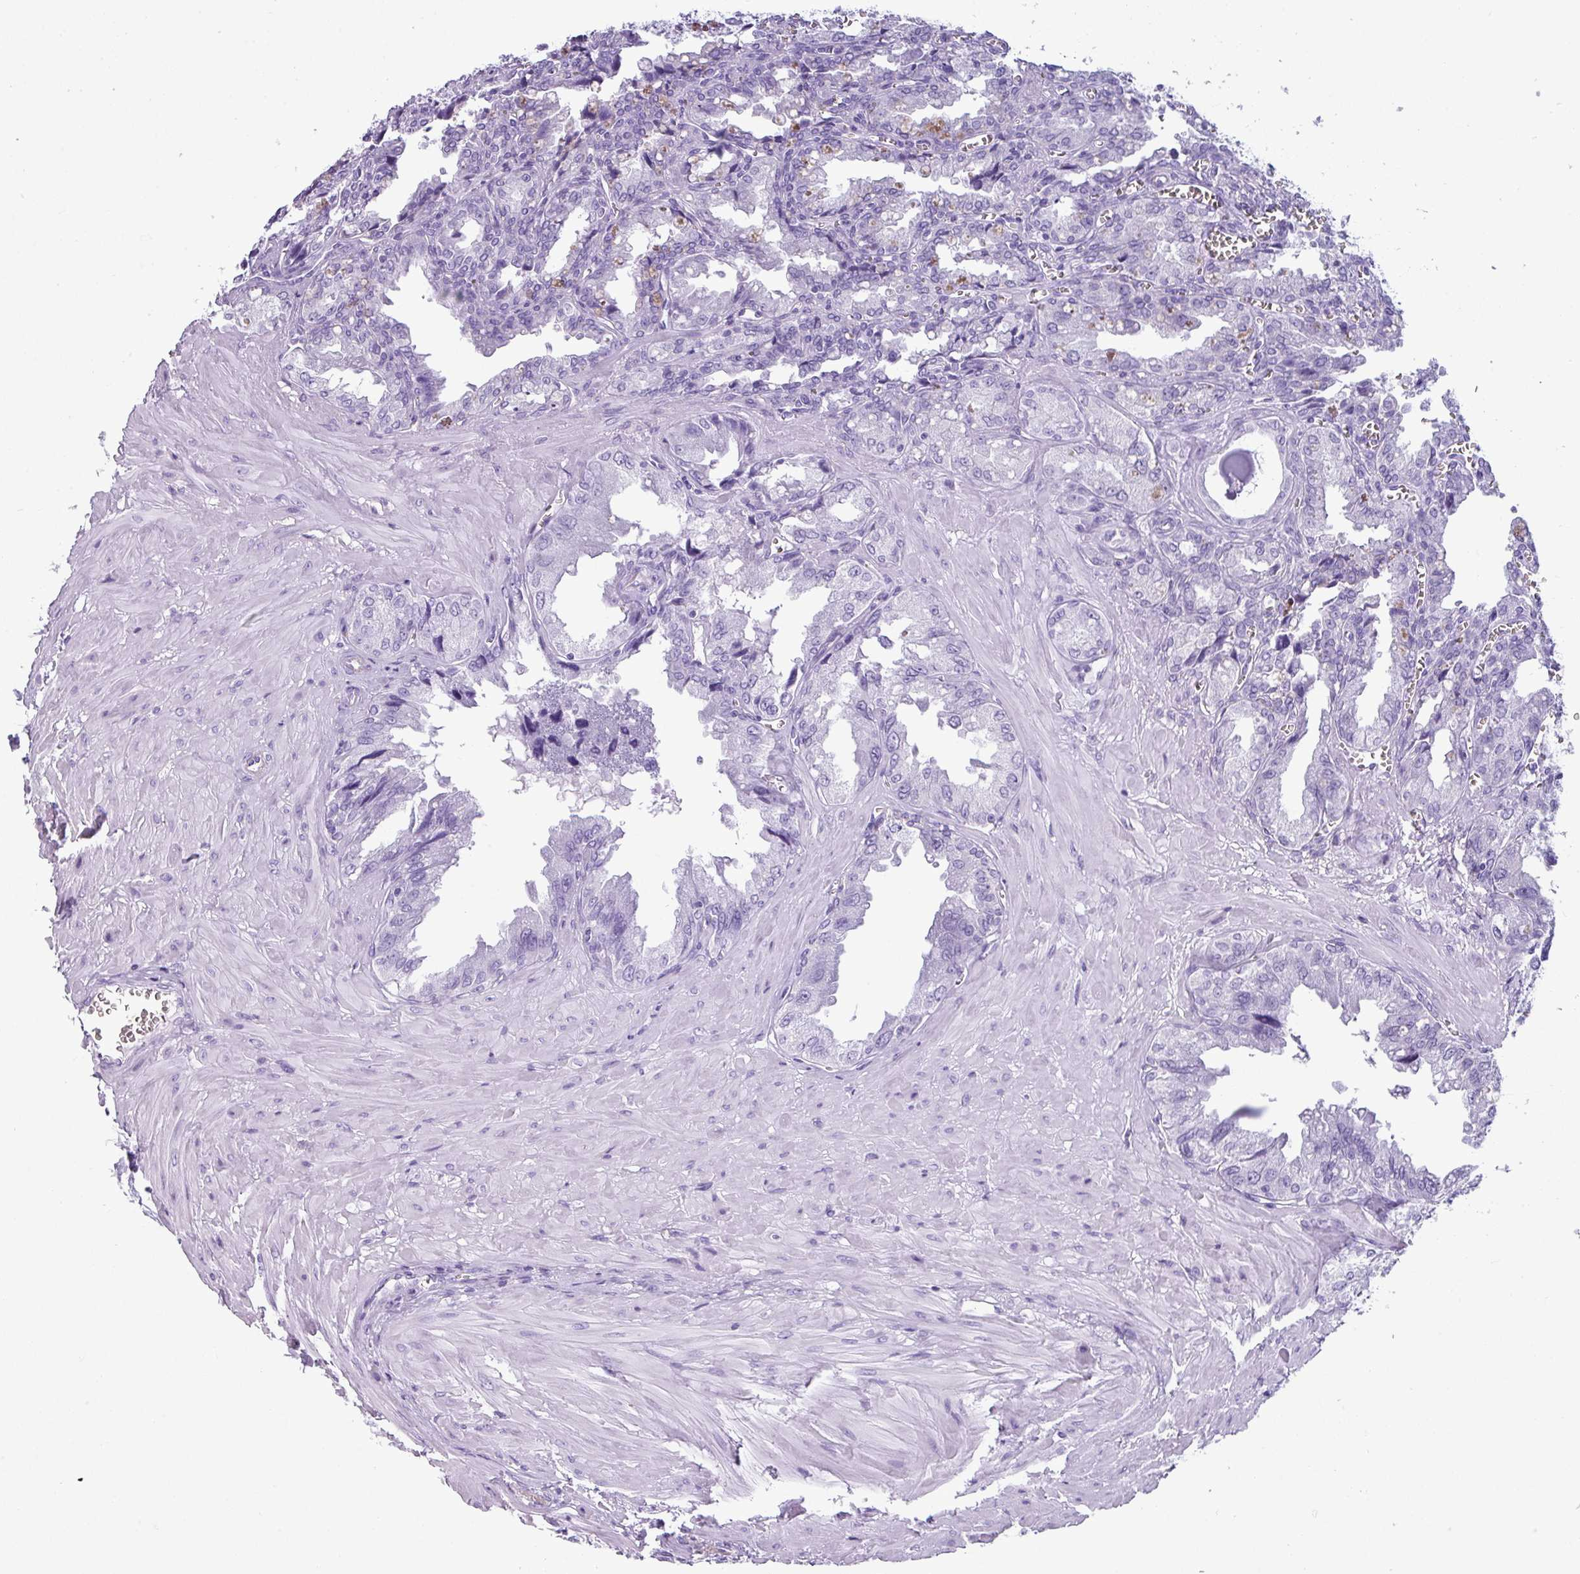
{"staining": {"intensity": "negative", "quantity": "none", "location": "none"}, "tissue": "seminal vesicle", "cell_type": "Glandular cells", "image_type": "normal", "snomed": [{"axis": "morphology", "description": "Normal tissue, NOS"}, {"axis": "topography", "description": "Seminal veicle"}], "caption": "Seminal vesicle stained for a protein using immunohistochemistry (IHC) exhibits no staining glandular cells.", "gene": "ZNF568", "patient": {"sex": "male", "age": 67}}